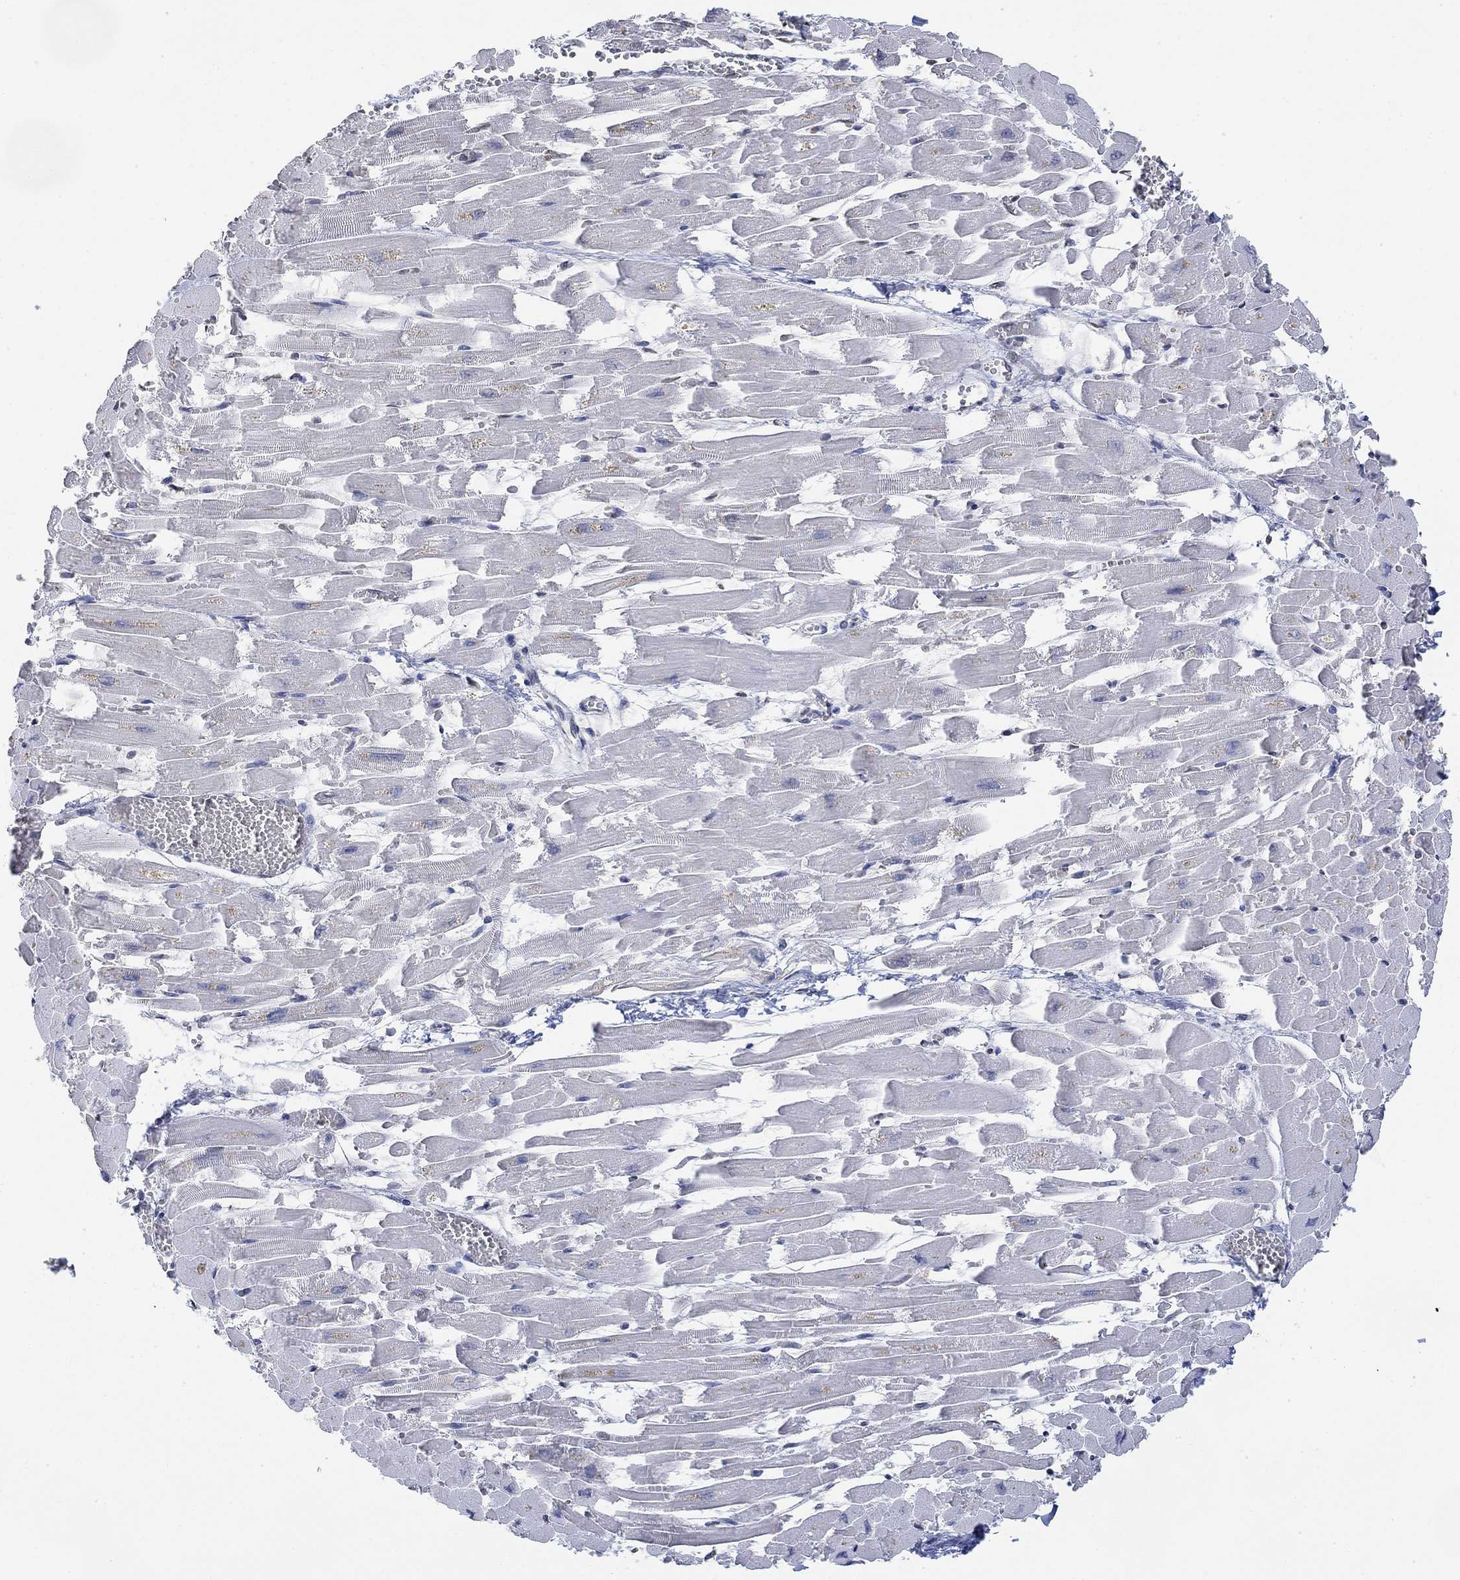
{"staining": {"intensity": "negative", "quantity": "none", "location": "none"}, "tissue": "heart muscle", "cell_type": "Cardiomyocytes", "image_type": "normal", "snomed": [{"axis": "morphology", "description": "Normal tissue, NOS"}, {"axis": "topography", "description": "Heart"}], "caption": "This is an immunohistochemistry histopathology image of unremarkable heart muscle. There is no expression in cardiomyocytes.", "gene": "TMEM255A", "patient": {"sex": "female", "age": 52}}